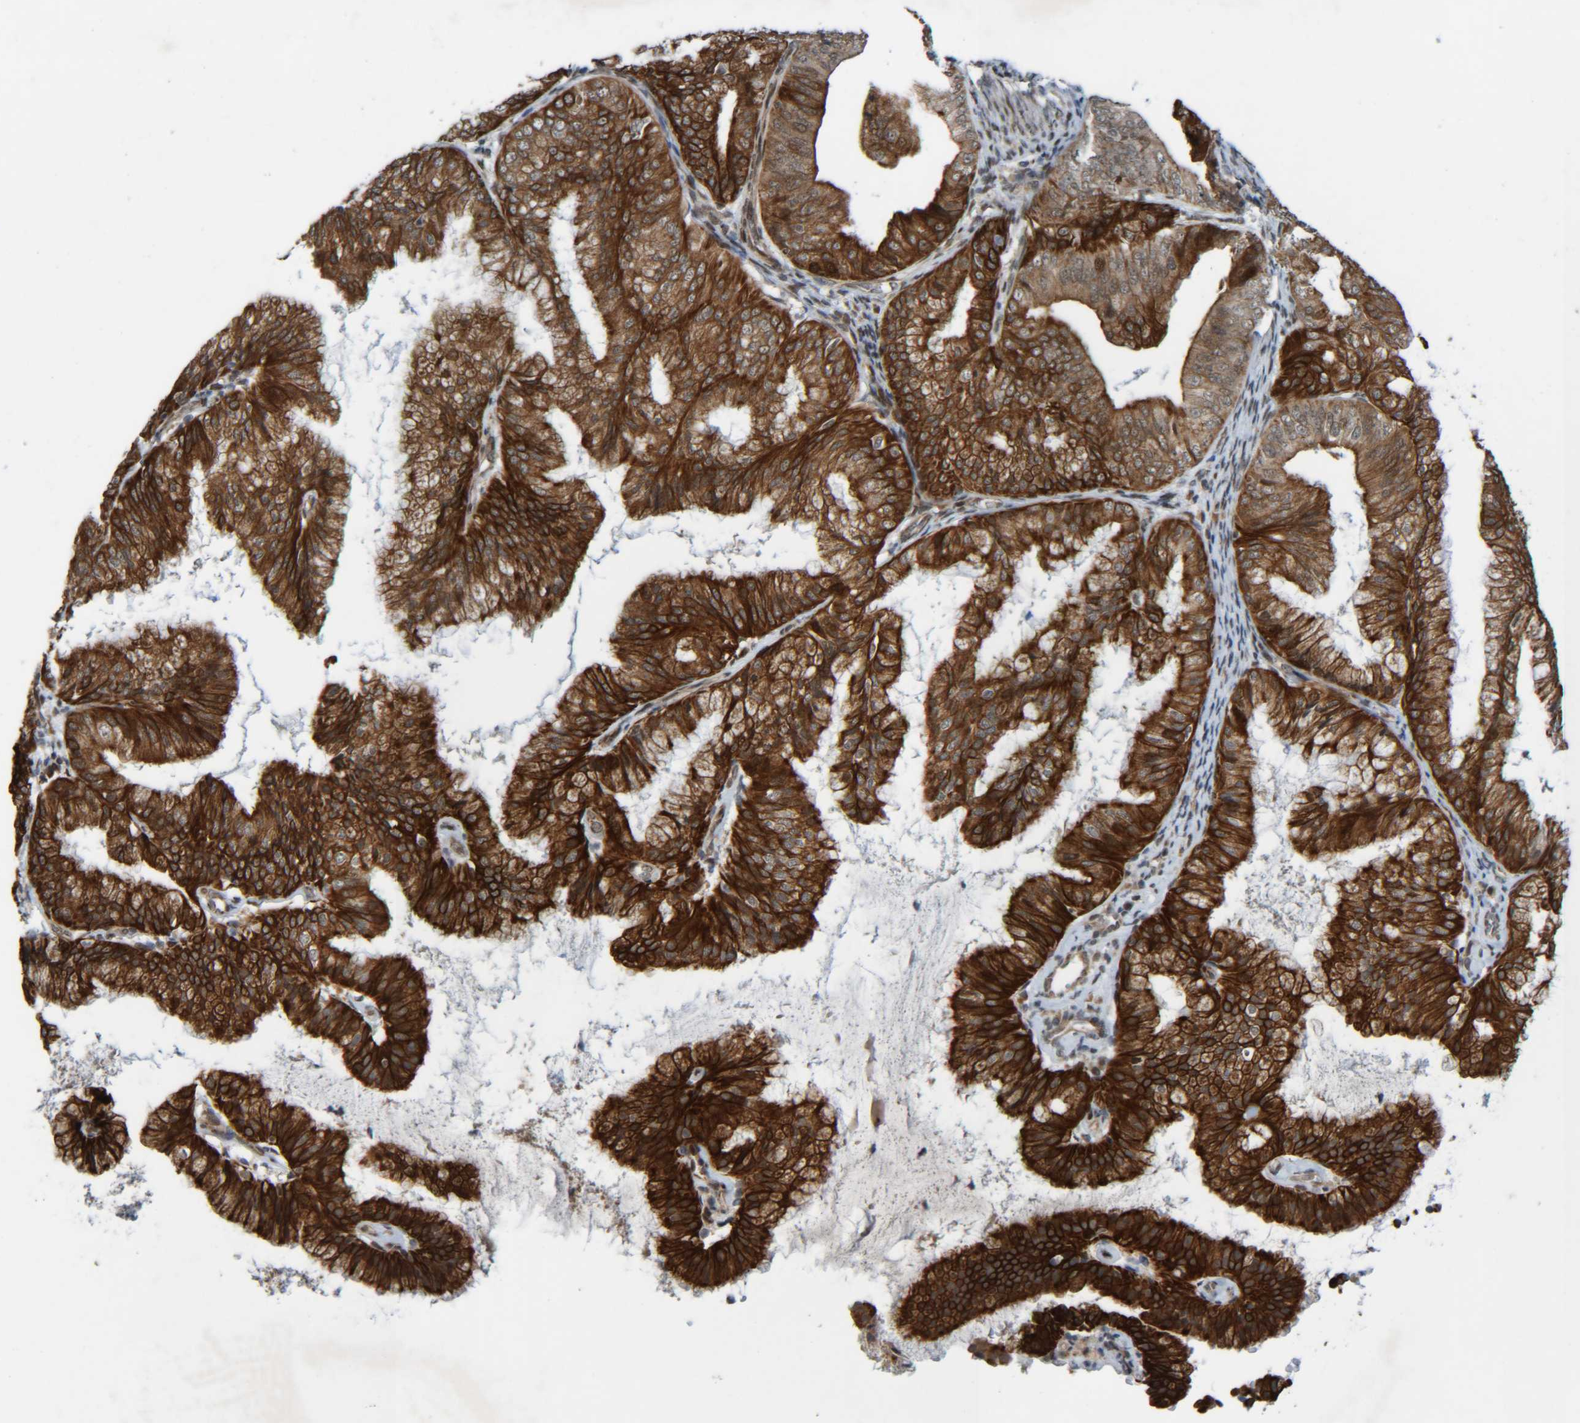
{"staining": {"intensity": "strong", "quantity": ">75%", "location": "cytoplasmic/membranous"}, "tissue": "endometrial cancer", "cell_type": "Tumor cells", "image_type": "cancer", "snomed": [{"axis": "morphology", "description": "Adenocarcinoma, NOS"}, {"axis": "topography", "description": "Endometrium"}], "caption": "A micrograph showing strong cytoplasmic/membranous positivity in about >75% of tumor cells in endometrial cancer, as visualized by brown immunohistochemical staining.", "gene": "CCDC57", "patient": {"sex": "female", "age": 63}}